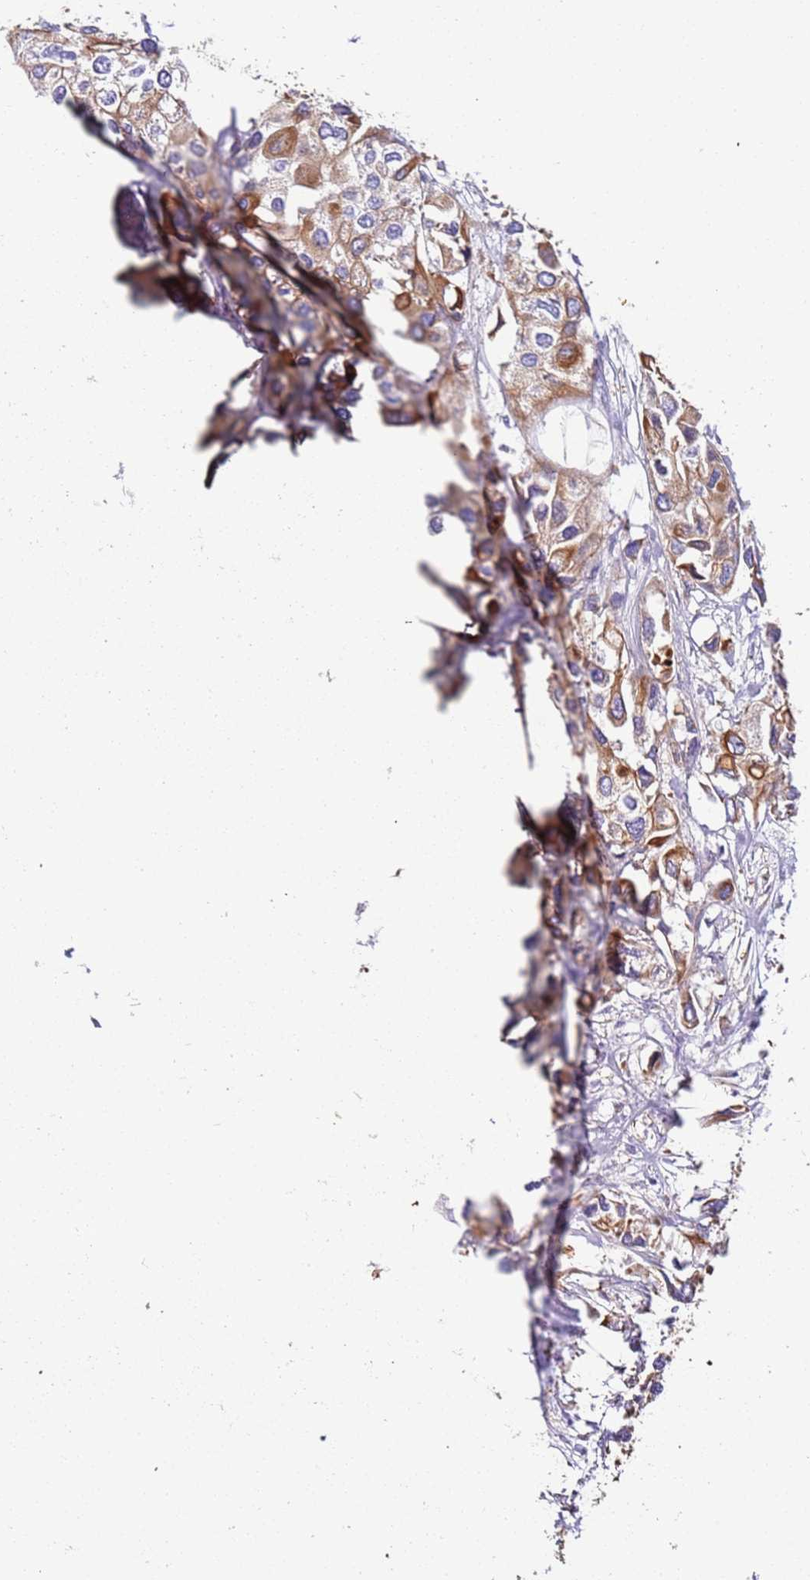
{"staining": {"intensity": "moderate", "quantity": ">75%", "location": "cytoplasmic/membranous"}, "tissue": "urothelial cancer", "cell_type": "Tumor cells", "image_type": "cancer", "snomed": [{"axis": "morphology", "description": "Urothelial carcinoma, High grade"}, {"axis": "topography", "description": "Urinary bladder"}], "caption": "High-grade urothelial carcinoma stained with a brown dye demonstrates moderate cytoplasmic/membranous positive expression in about >75% of tumor cells.", "gene": "LAMB4", "patient": {"sex": "male", "age": 64}}